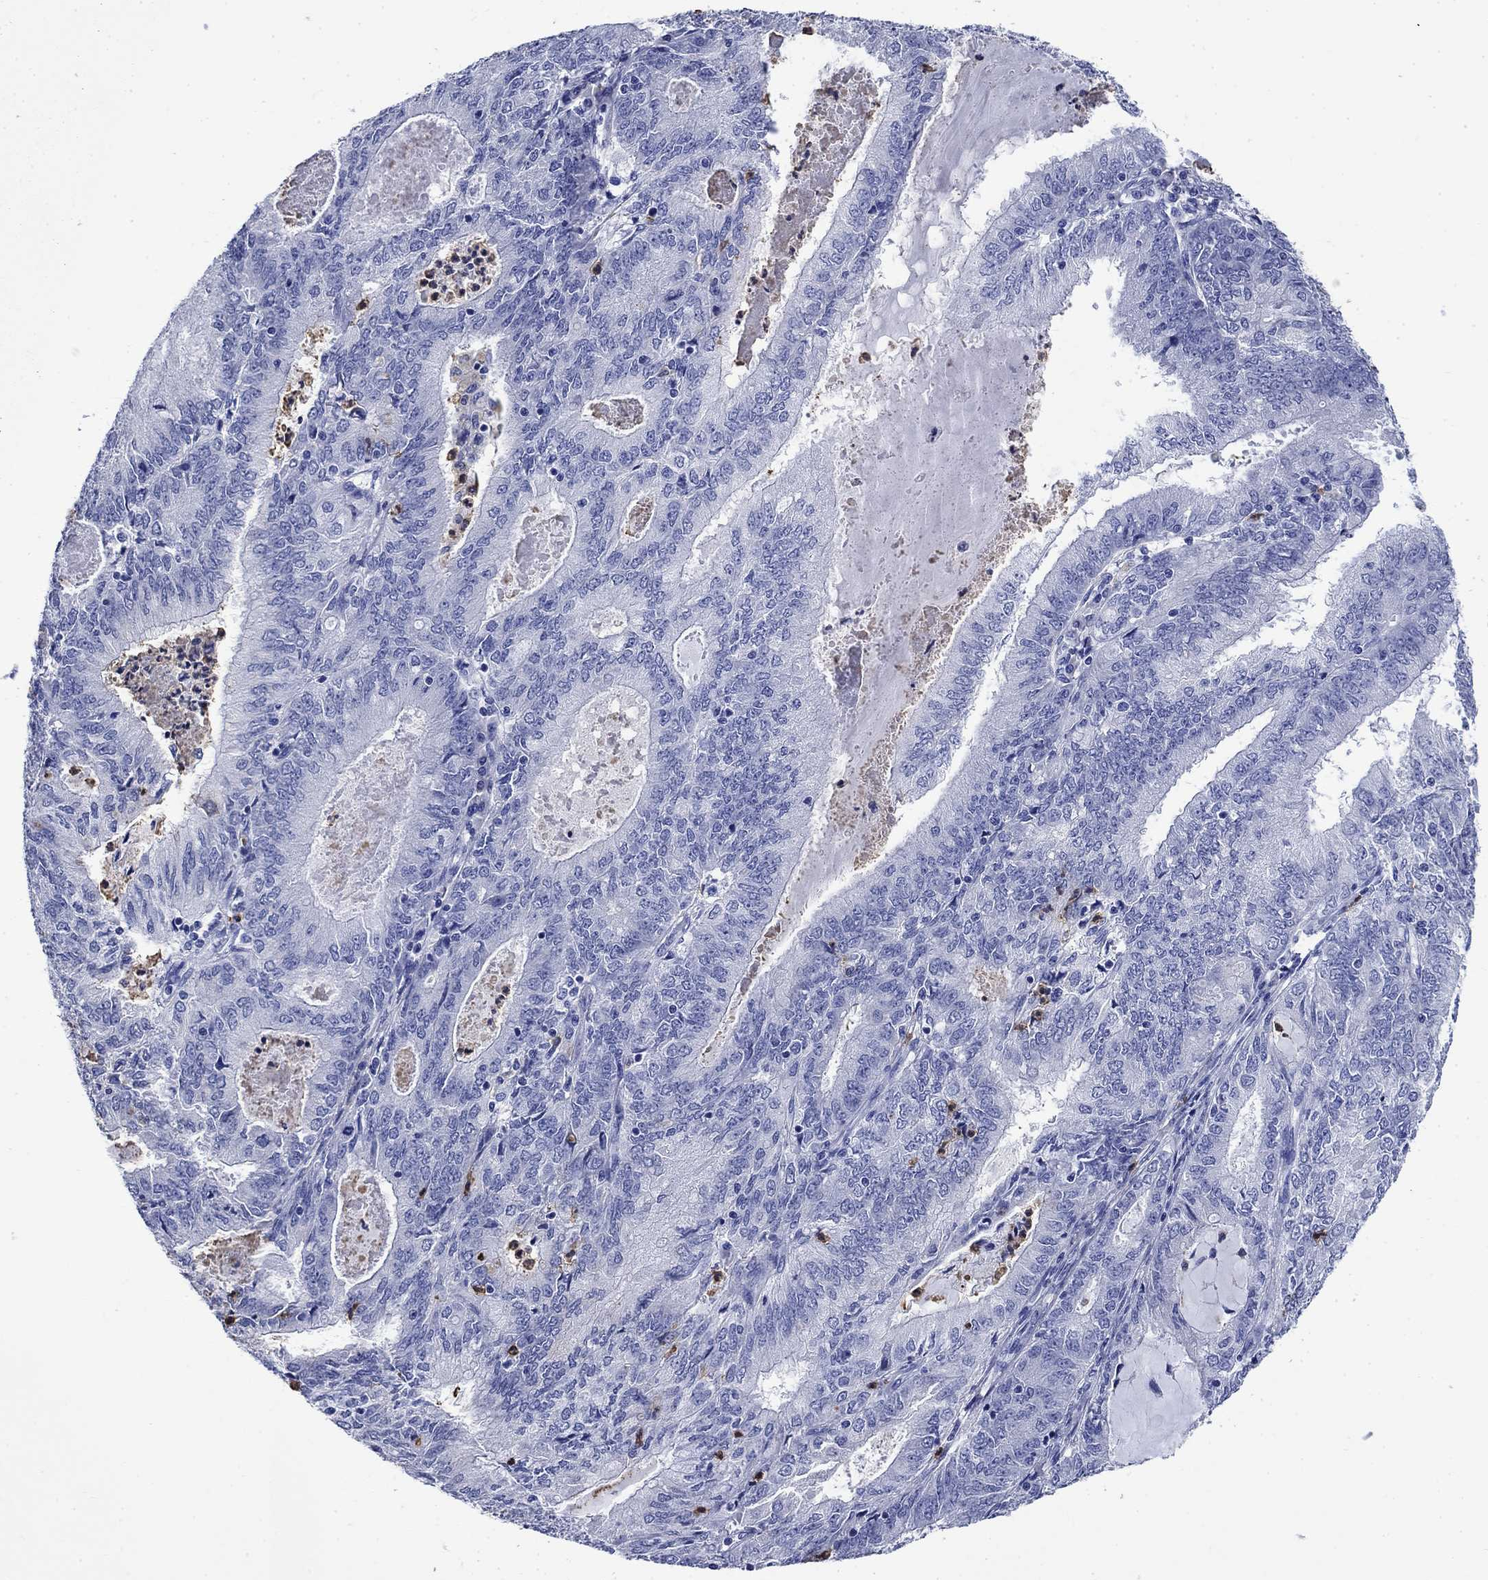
{"staining": {"intensity": "negative", "quantity": "none", "location": "none"}, "tissue": "endometrial cancer", "cell_type": "Tumor cells", "image_type": "cancer", "snomed": [{"axis": "morphology", "description": "Adenocarcinoma, NOS"}, {"axis": "topography", "description": "Endometrium"}], "caption": "Immunohistochemistry micrograph of endometrial cancer stained for a protein (brown), which demonstrates no expression in tumor cells. (DAB immunohistochemistry (IHC) visualized using brightfield microscopy, high magnification).", "gene": "TFR2", "patient": {"sex": "female", "age": 57}}